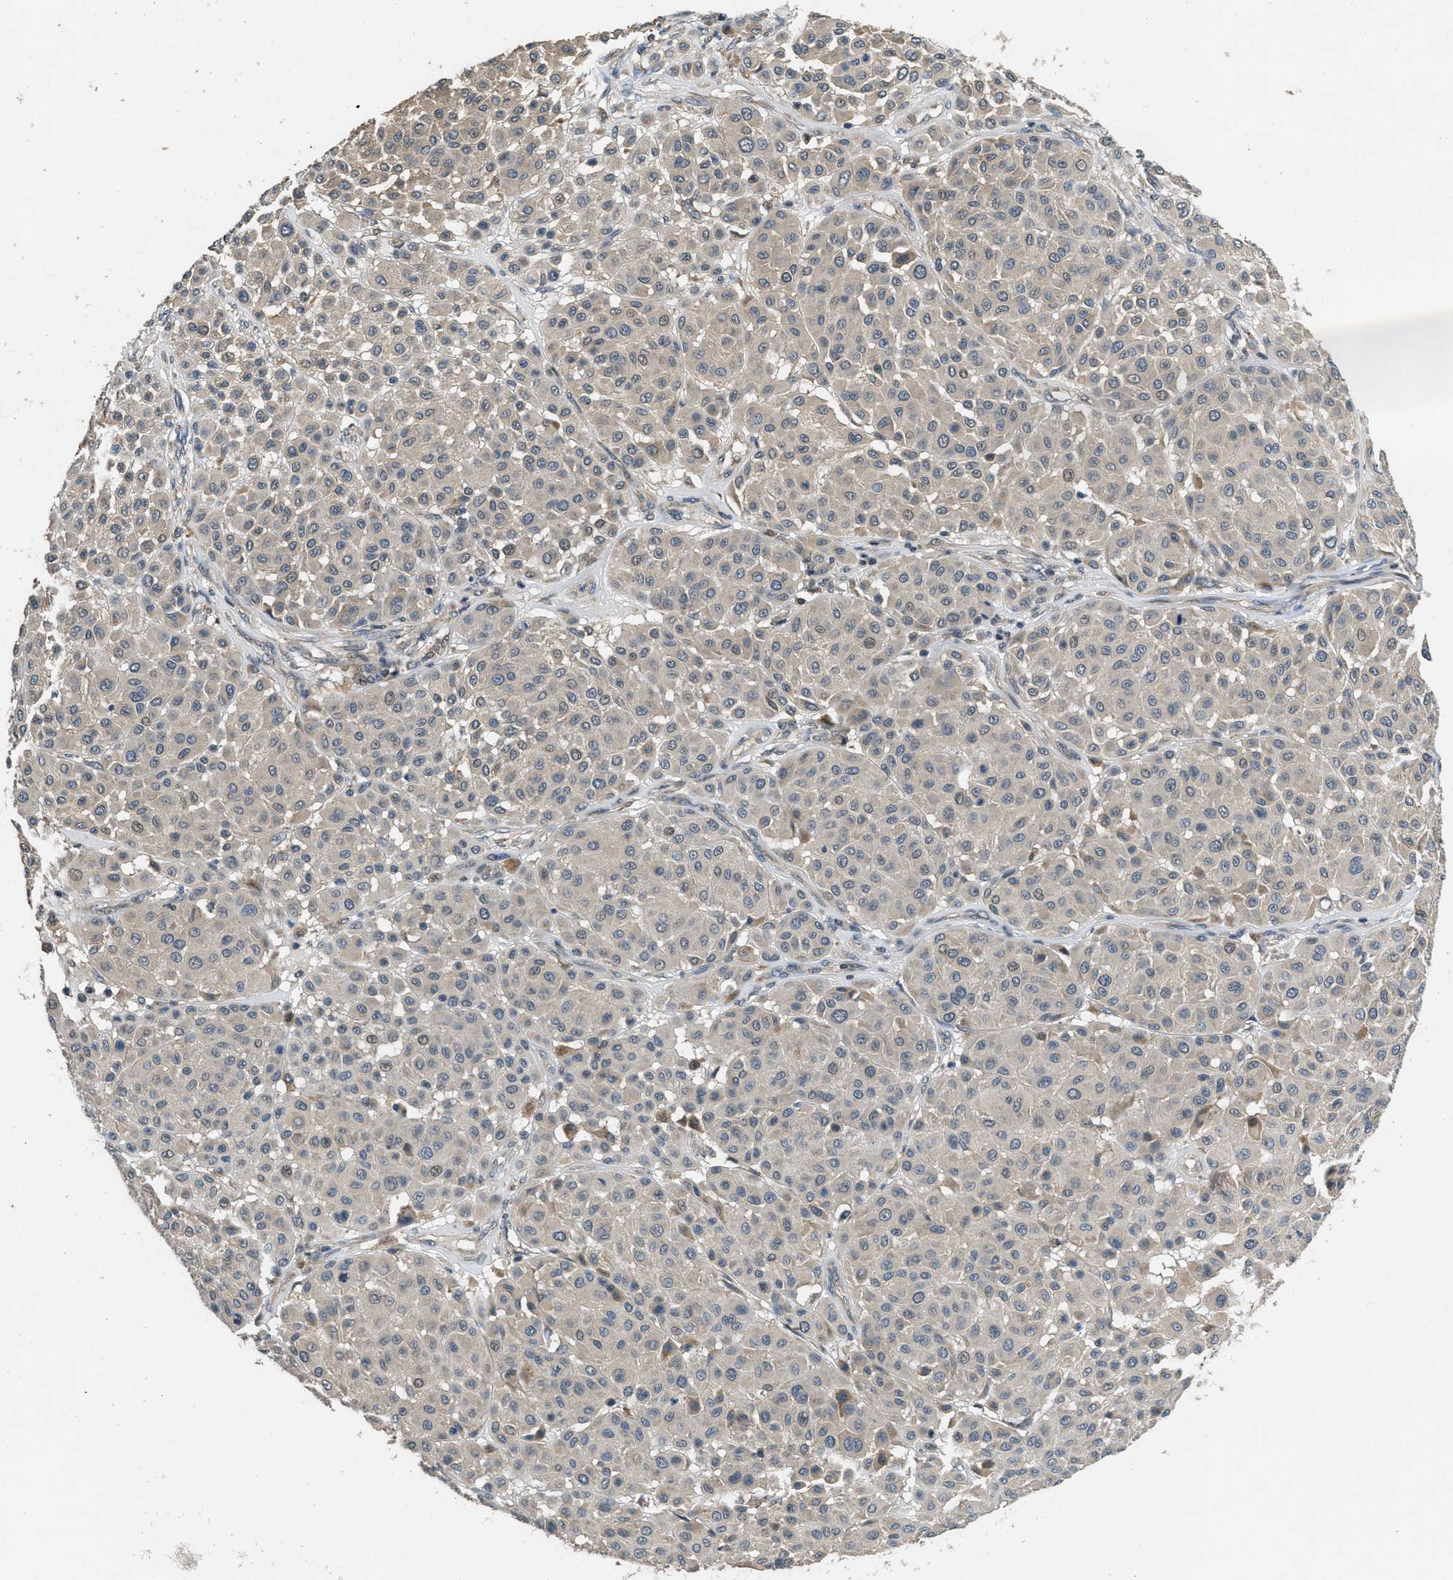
{"staining": {"intensity": "moderate", "quantity": "<25%", "location": "cytoplasmic/membranous"}, "tissue": "melanoma", "cell_type": "Tumor cells", "image_type": "cancer", "snomed": [{"axis": "morphology", "description": "Malignant melanoma, Metastatic site"}, {"axis": "topography", "description": "Soft tissue"}], "caption": "Malignant melanoma (metastatic site) was stained to show a protein in brown. There is low levels of moderate cytoplasmic/membranous positivity in approximately <25% of tumor cells.", "gene": "NAT1", "patient": {"sex": "male", "age": 41}}